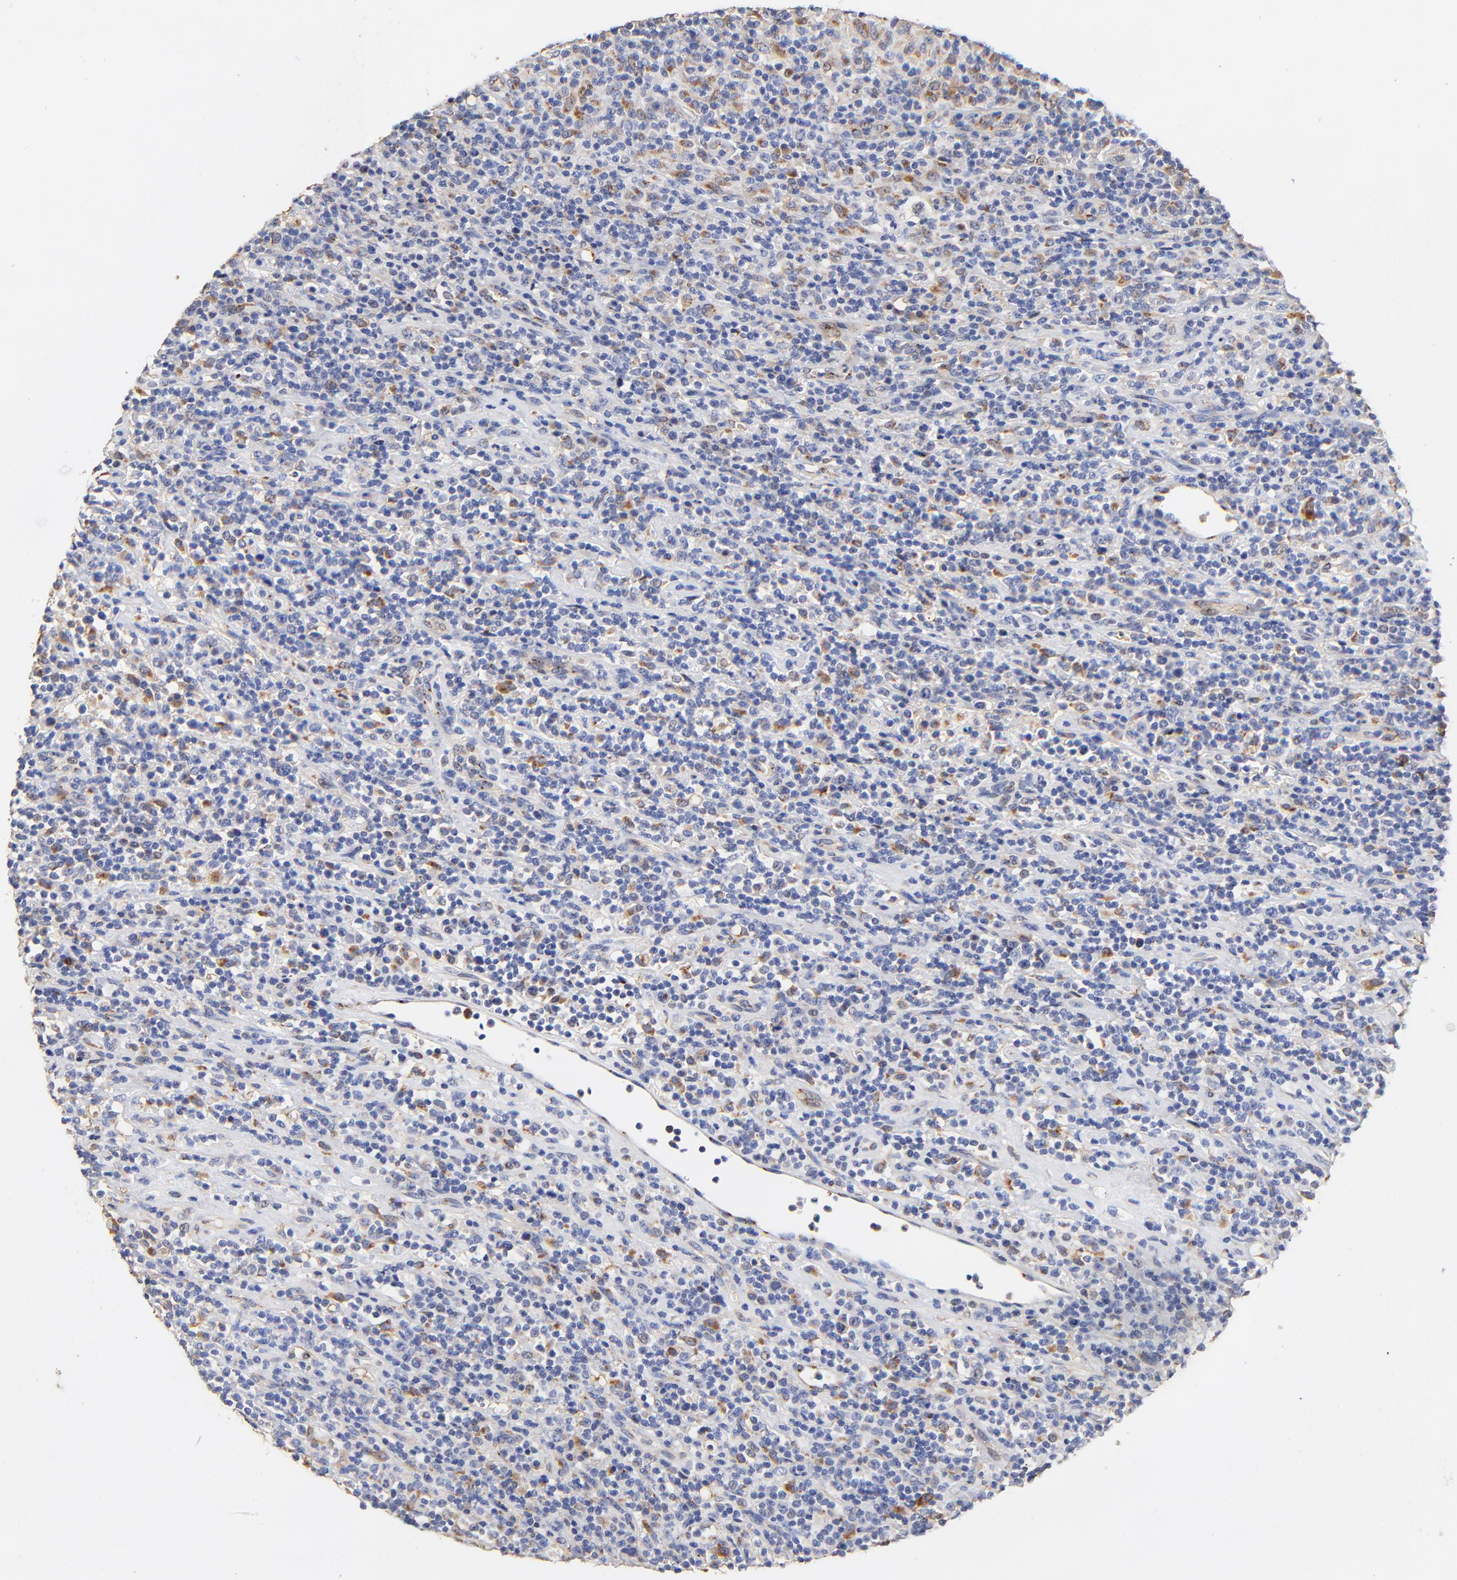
{"staining": {"intensity": "moderate", "quantity": "<25%", "location": "cytoplasmic/membranous"}, "tissue": "lymphoma", "cell_type": "Tumor cells", "image_type": "cancer", "snomed": [{"axis": "morphology", "description": "Hodgkin's disease, NOS"}, {"axis": "topography", "description": "Lymph node"}], "caption": "A high-resolution image shows immunohistochemistry staining of Hodgkin's disease, which exhibits moderate cytoplasmic/membranous expression in approximately <25% of tumor cells. (brown staining indicates protein expression, while blue staining denotes nuclei).", "gene": "FMNL3", "patient": {"sex": "male", "age": 65}}